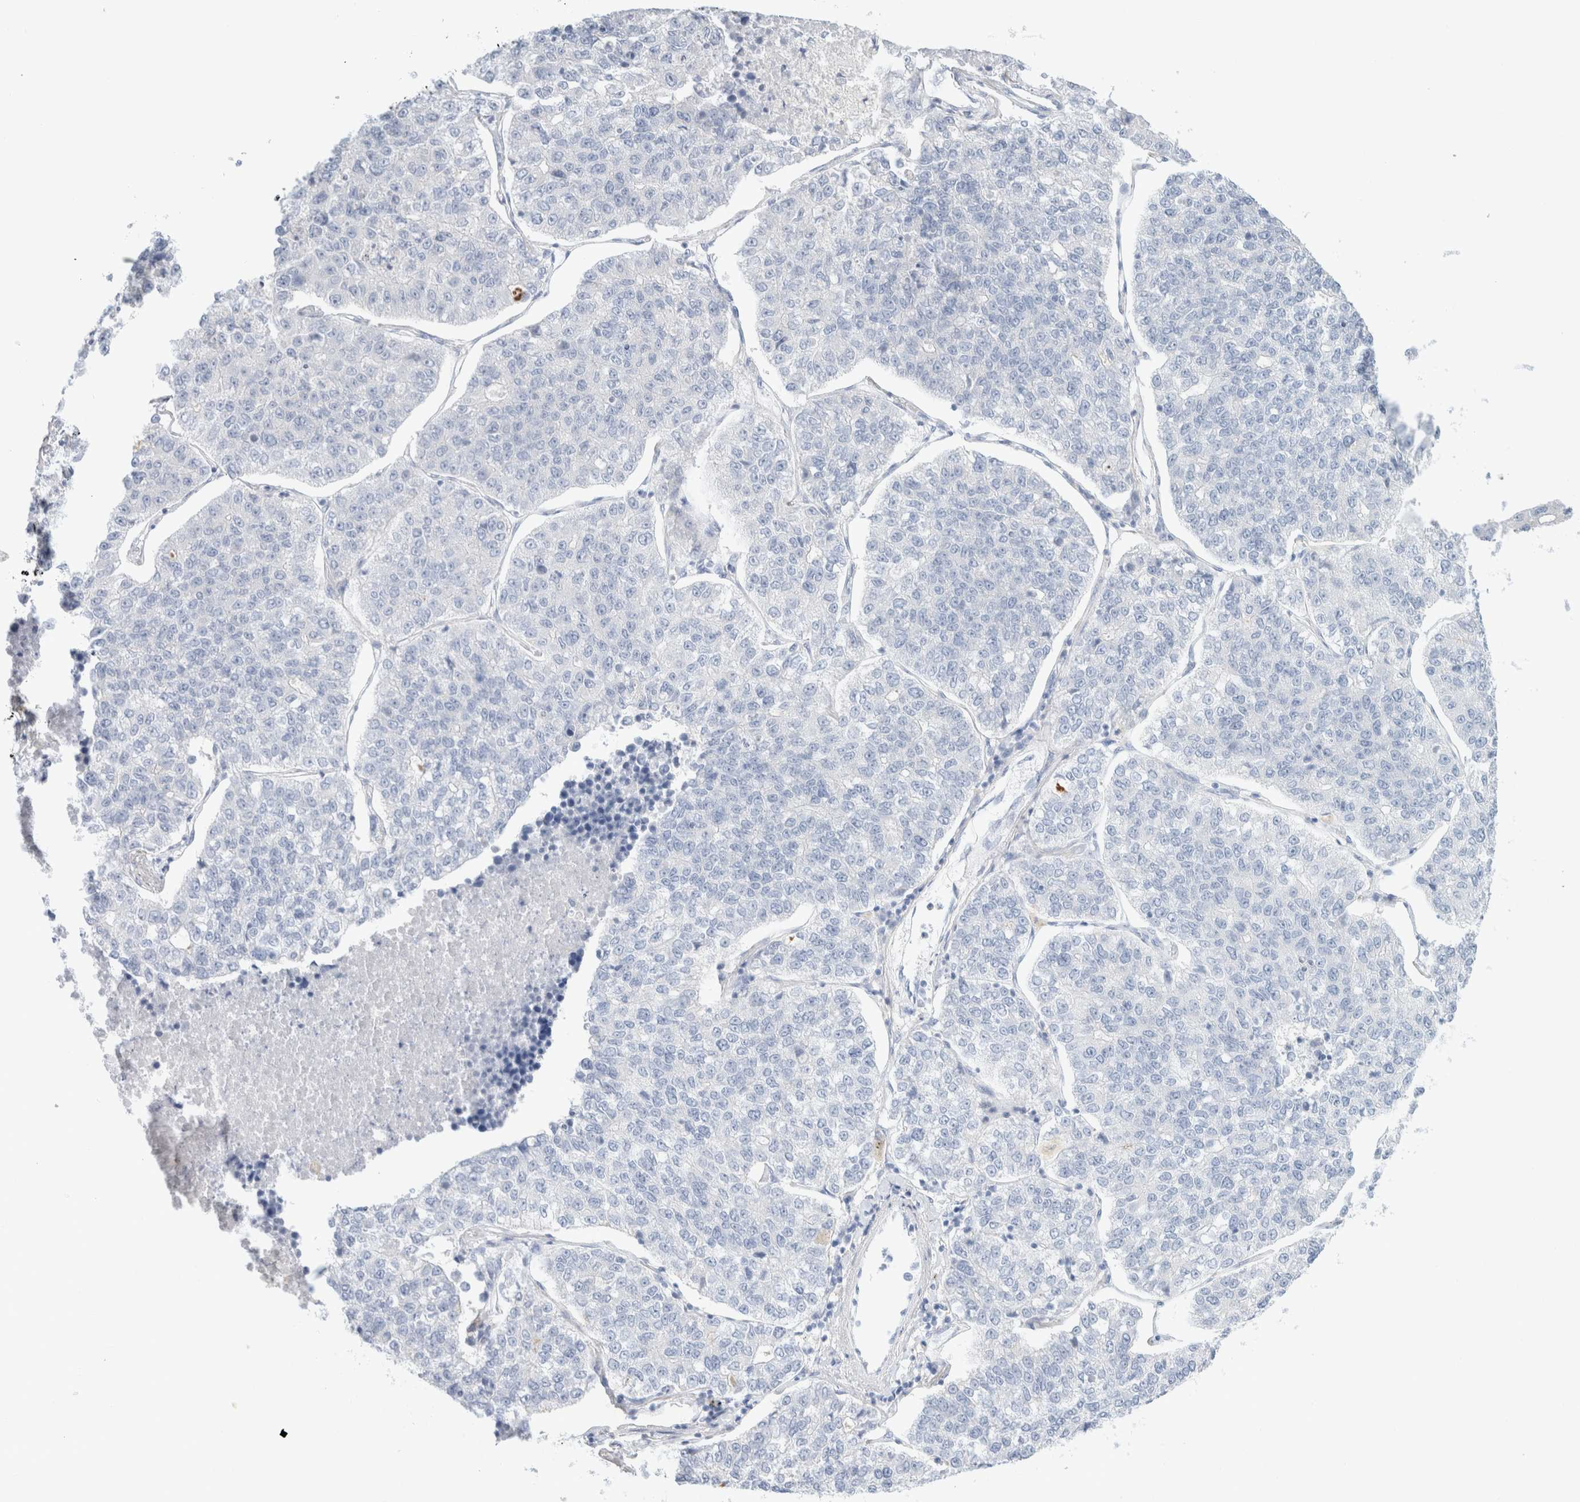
{"staining": {"intensity": "negative", "quantity": "none", "location": "none"}, "tissue": "lung cancer", "cell_type": "Tumor cells", "image_type": "cancer", "snomed": [{"axis": "morphology", "description": "Adenocarcinoma, NOS"}, {"axis": "topography", "description": "Lung"}], "caption": "Tumor cells show no significant expression in lung cancer (adenocarcinoma).", "gene": "CPQ", "patient": {"sex": "male", "age": 49}}